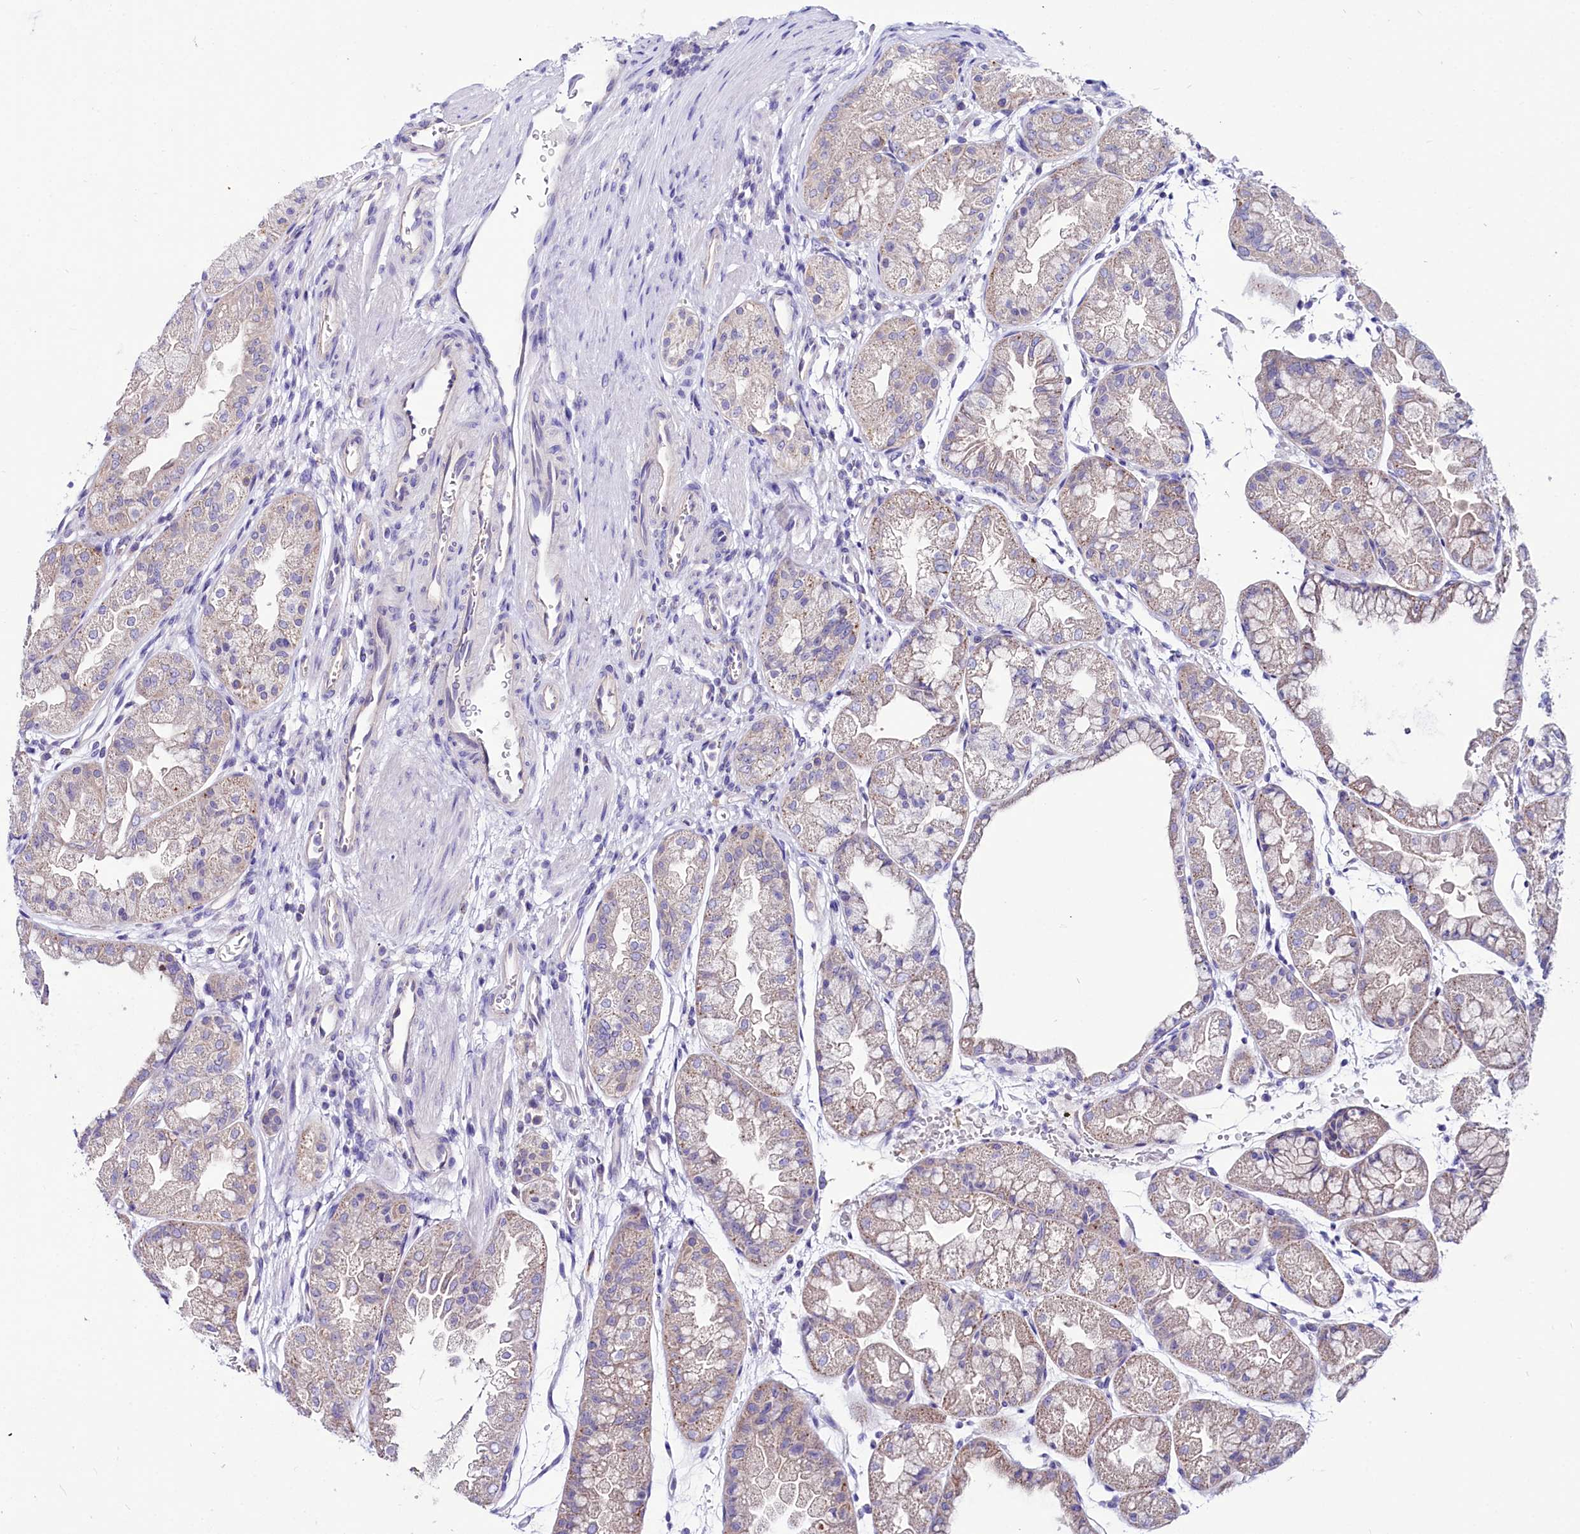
{"staining": {"intensity": "moderate", "quantity": "25%-75%", "location": "cytoplasmic/membranous"}, "tissue": "stomach", "cell_type": "Glandular cells", "image_type": "normal", "snomed": [{"axis": "morphology", "description": "Normal tissue, NOS"}, {"axis": "topography", "description": "Stomach, upper"}], "caption": "Immunohistochemical staining of benign human stomach shows 25%-75% levels of moderate cytoplasmic/membranous protein expression in about 25%-75% of glandular cells. (brown staining indicates protein expression, while blue staining denotes nuclei).", "gene": "ABHD5", "patient": {"sex": "male", "age": 47}}